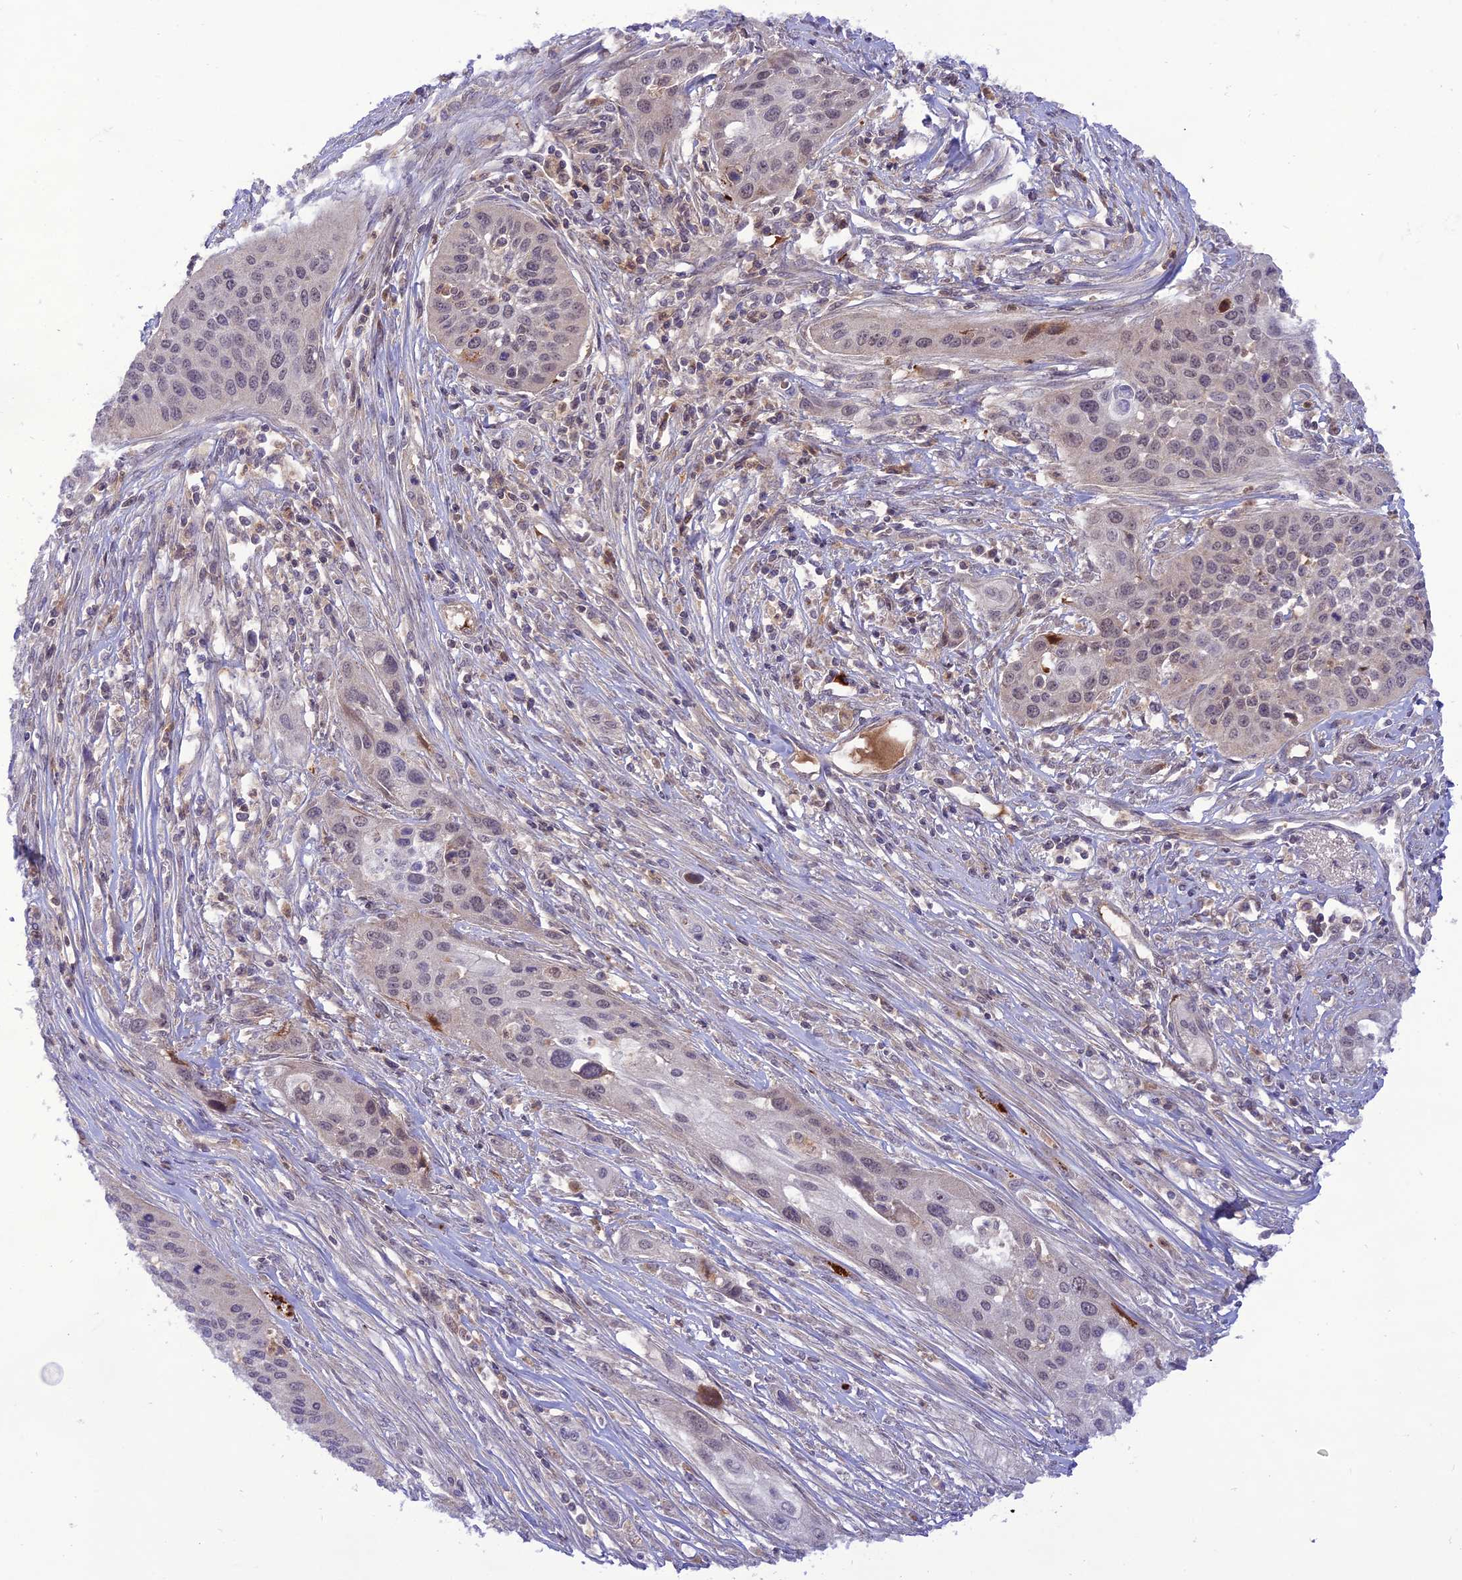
{"staining": {"intensity": "weak", "quantity": "25%-75%", "location": "nuclear"}, "tissue": "cervical cancer", "cell_type": "Tumor cells", "image_type": "cancer", "snomed": [{"axis": "morphology", "description": "Squamous cell carcinoma, NOS"}, {"axis": "topography", "description": "Cervix"}], "caption": "Cervical cancer stained with immunohistochemistry shows weak nuclear positivity in about 25%-75% of tumor cells.", "gene": "NDUFC1", "patient": {"sex": "female", "age": 34}}